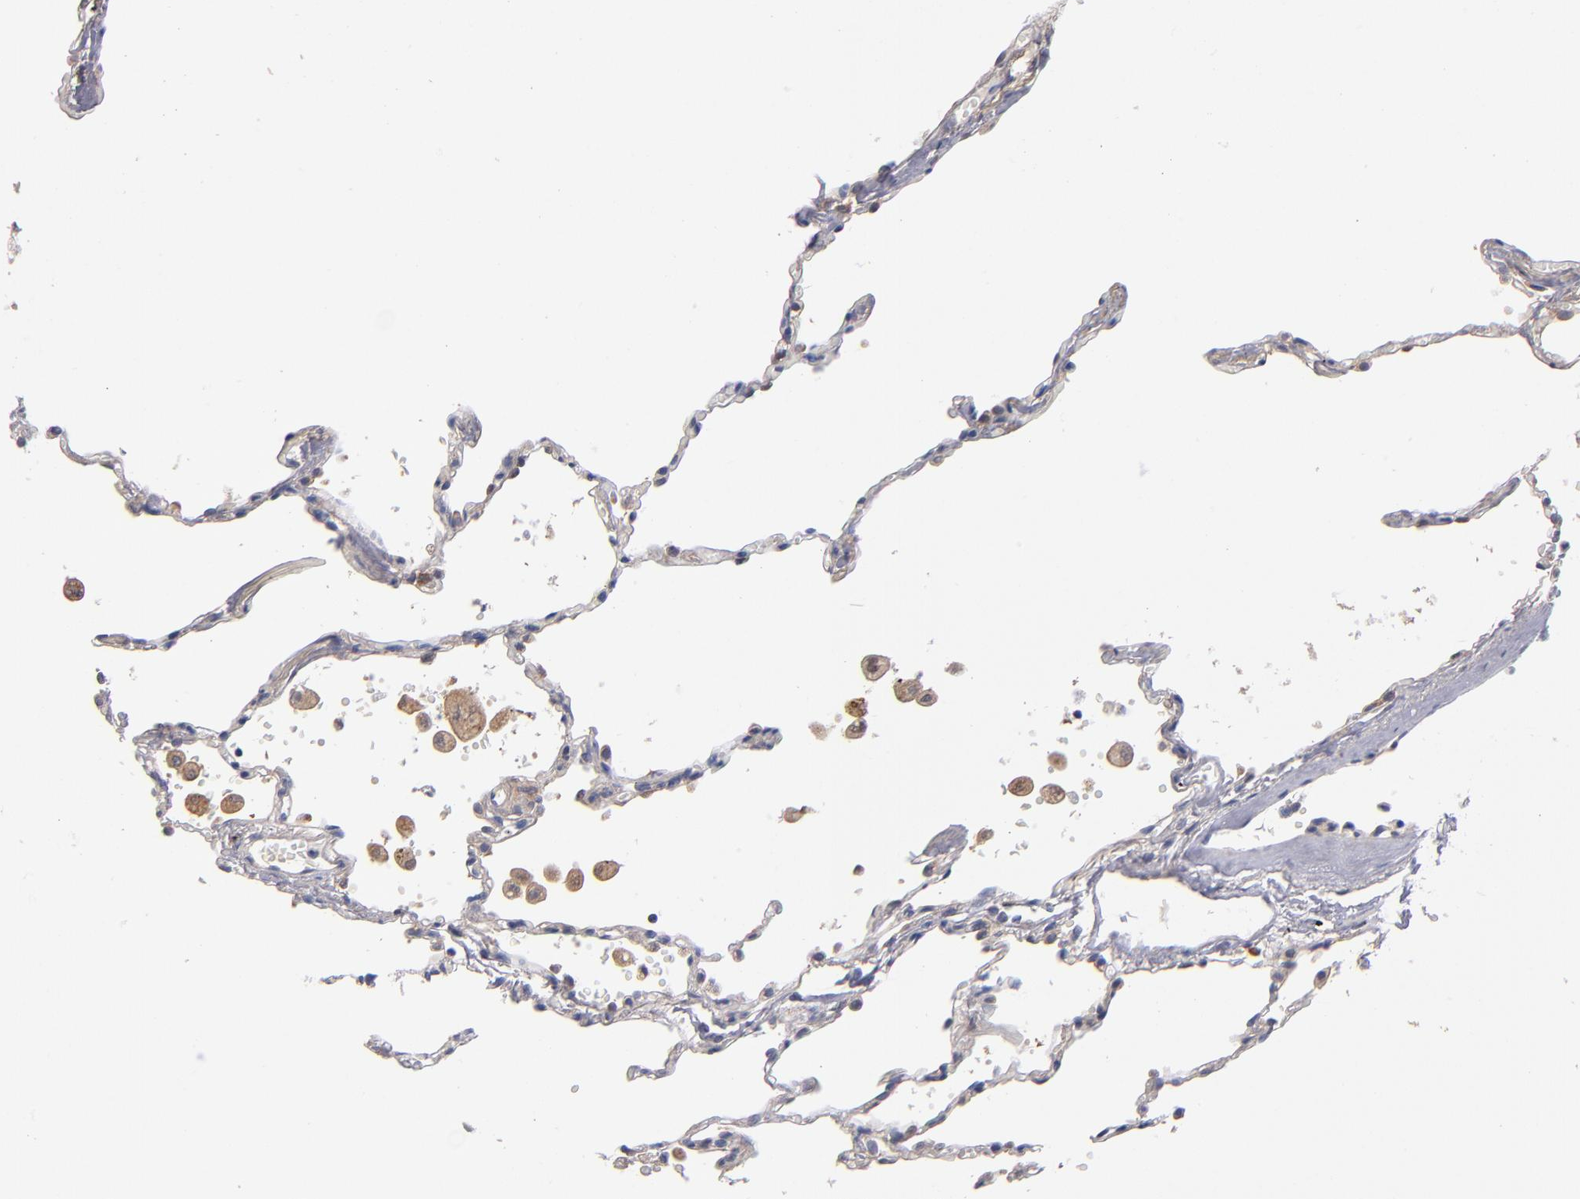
{"staining": {"intensity": "moderate", "quantity": ">75%", "location": "cytoplasmic/membranous,nuclear"}, "tissue": "lung", "cell_type": "Alveolar cells", "image_type": "normal", "snomed": [{"axis": "morphology", "description": "Normal tissue, NOS"}, {"axis": "topography", "description": "Lung"}], "caption": "Alveolar cells exhibit medium levels of moderate cytoplasmic/membranous,nuclear positivity in approximately >75% of cells in benign lung. (Stains: DAB in brown, nuclei in blue, Microscopy: brightfield microscopy at high magnification).", "gene": "GMFB", "patient": {"sex": "male", "age": 71}}